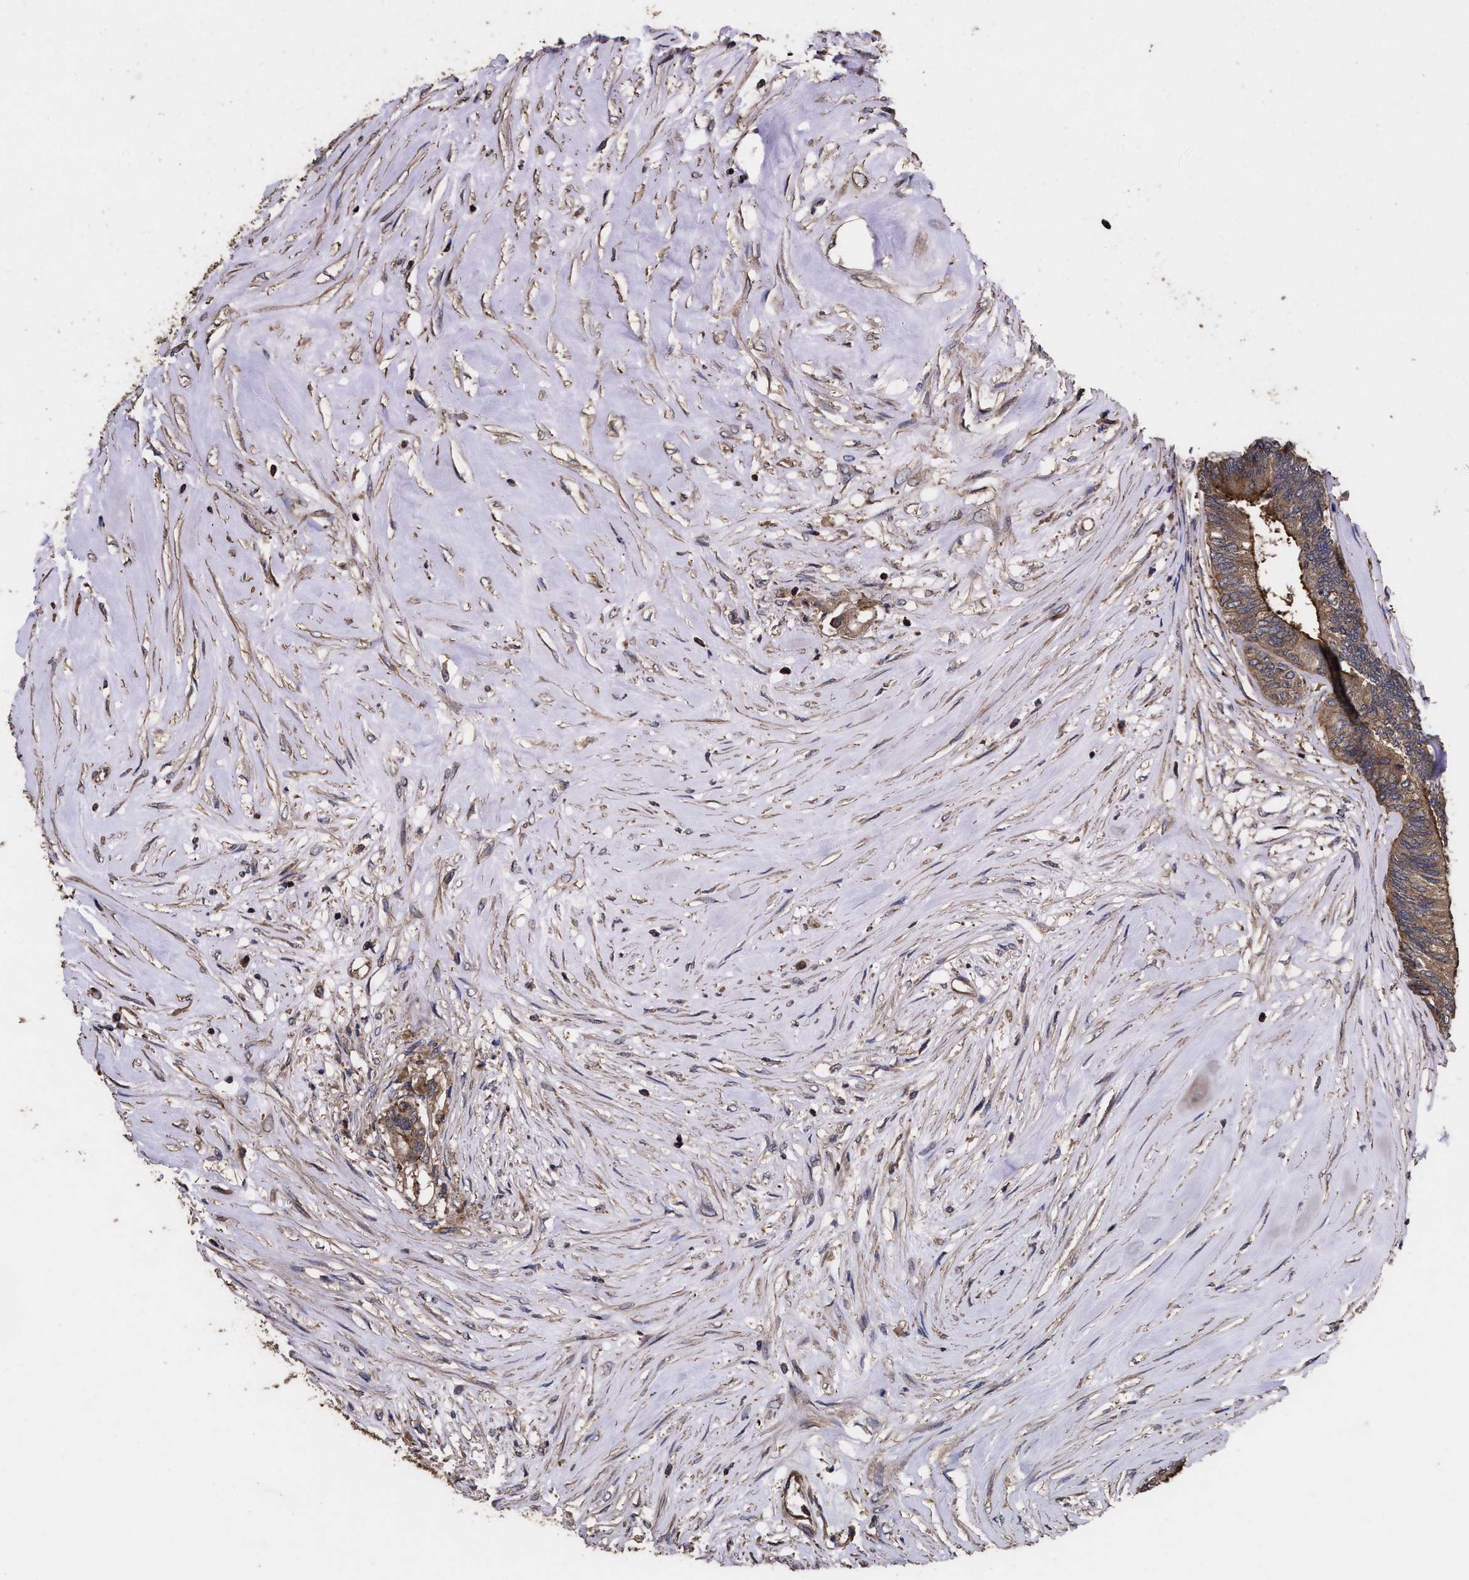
{"staining": {"intensity": "strong", "quantity": ">75%", "location": "cytoplasmic/membranous"}, "tissue": "colorectal cancer", "cell_type": "Tumor cells", "image_type": "cancer", "snomed": [{"axis": "morphology", "description": "Adenocarcinoma, NOS"}, {"axis": "topography", "description": "Rectum"}], "caption": "Colorectal cancer stained for a protein demonstrates strong cytoplasmic/membranous positivity in tumor cells. (DAB = brown stain, brightfield microscopy at high magnification).", "gene": "MARS1", "patient": {"sex": "male", "age": 63}}